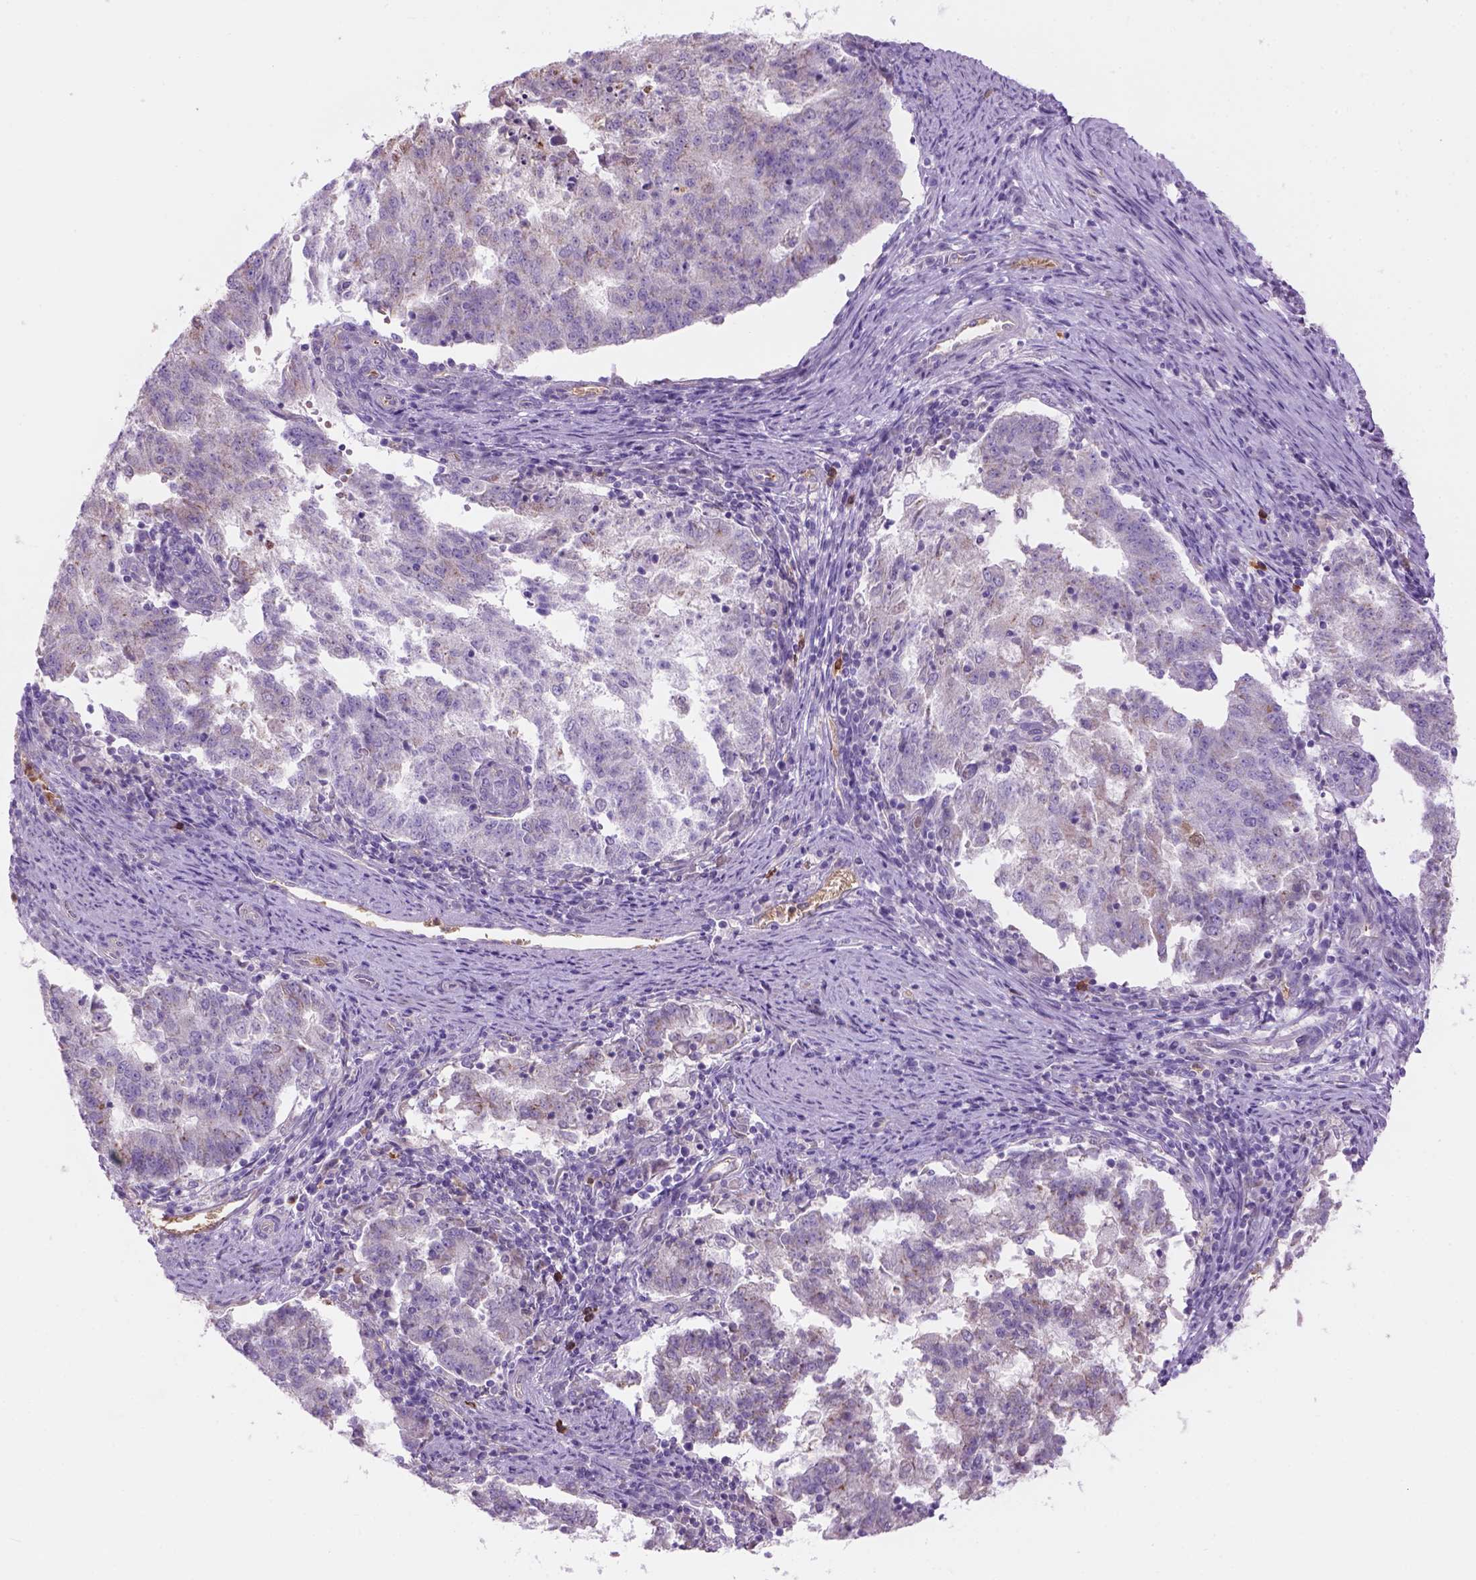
{"staining": {"intensity": "negative", "quantity": "none", "location": "none"}, "tissue": "endometrial cancer", "cell_type": "Tumor cells", "image_type": "cancer", "snomed": [{"axis": "morphology", "description": "Adenocarcinoma, NOS"}, {"axis": "topography", "description": "Endometrium"}], "caption": "This is an immunohistochemistry (IHC) micrograph of human adenocarcinoma (endometrial). There is no positivity in tumor cells.", "gene": "CD84", "patient": {"sex": "female", "age": 82}}